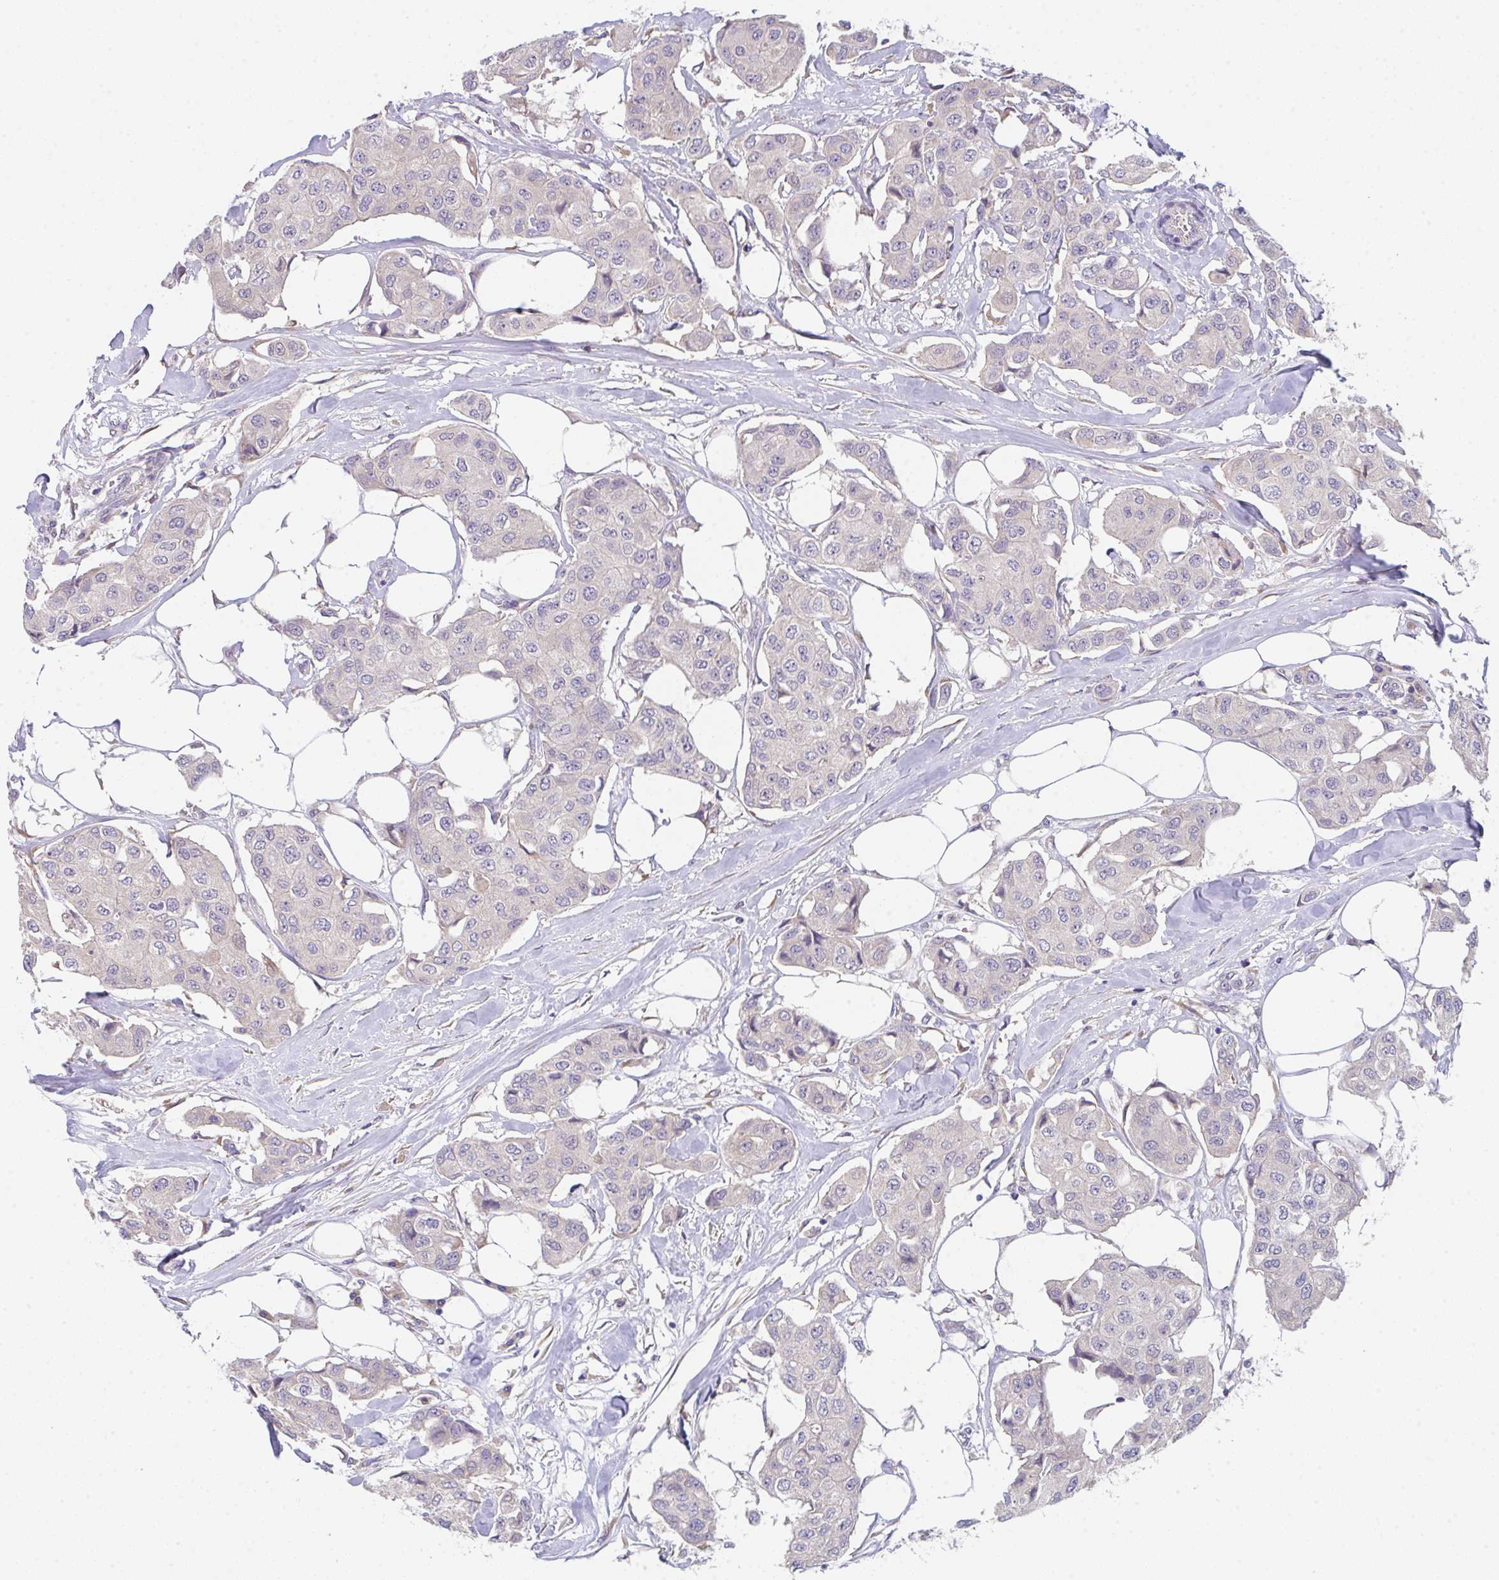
{"staining": {"intensity": "negative", "quantity": "none", "location": "none"}, "tissue": "breast cancer", "cell_type": "Tumor cells", "image_type": "cancer", "snomed": [{"axis": "morphology", "description": "Duct carcinoma"}, {"axis": "topography", "description": "Breast"}, {"axis": "topography", "description": "Lymph node"}], "caption": "Image shows no protein expression in tumor cells of breast intraductal carcinoma tissue.", "gene": "TSPAN31", "patient": {"sex": "female", "age": 80}}